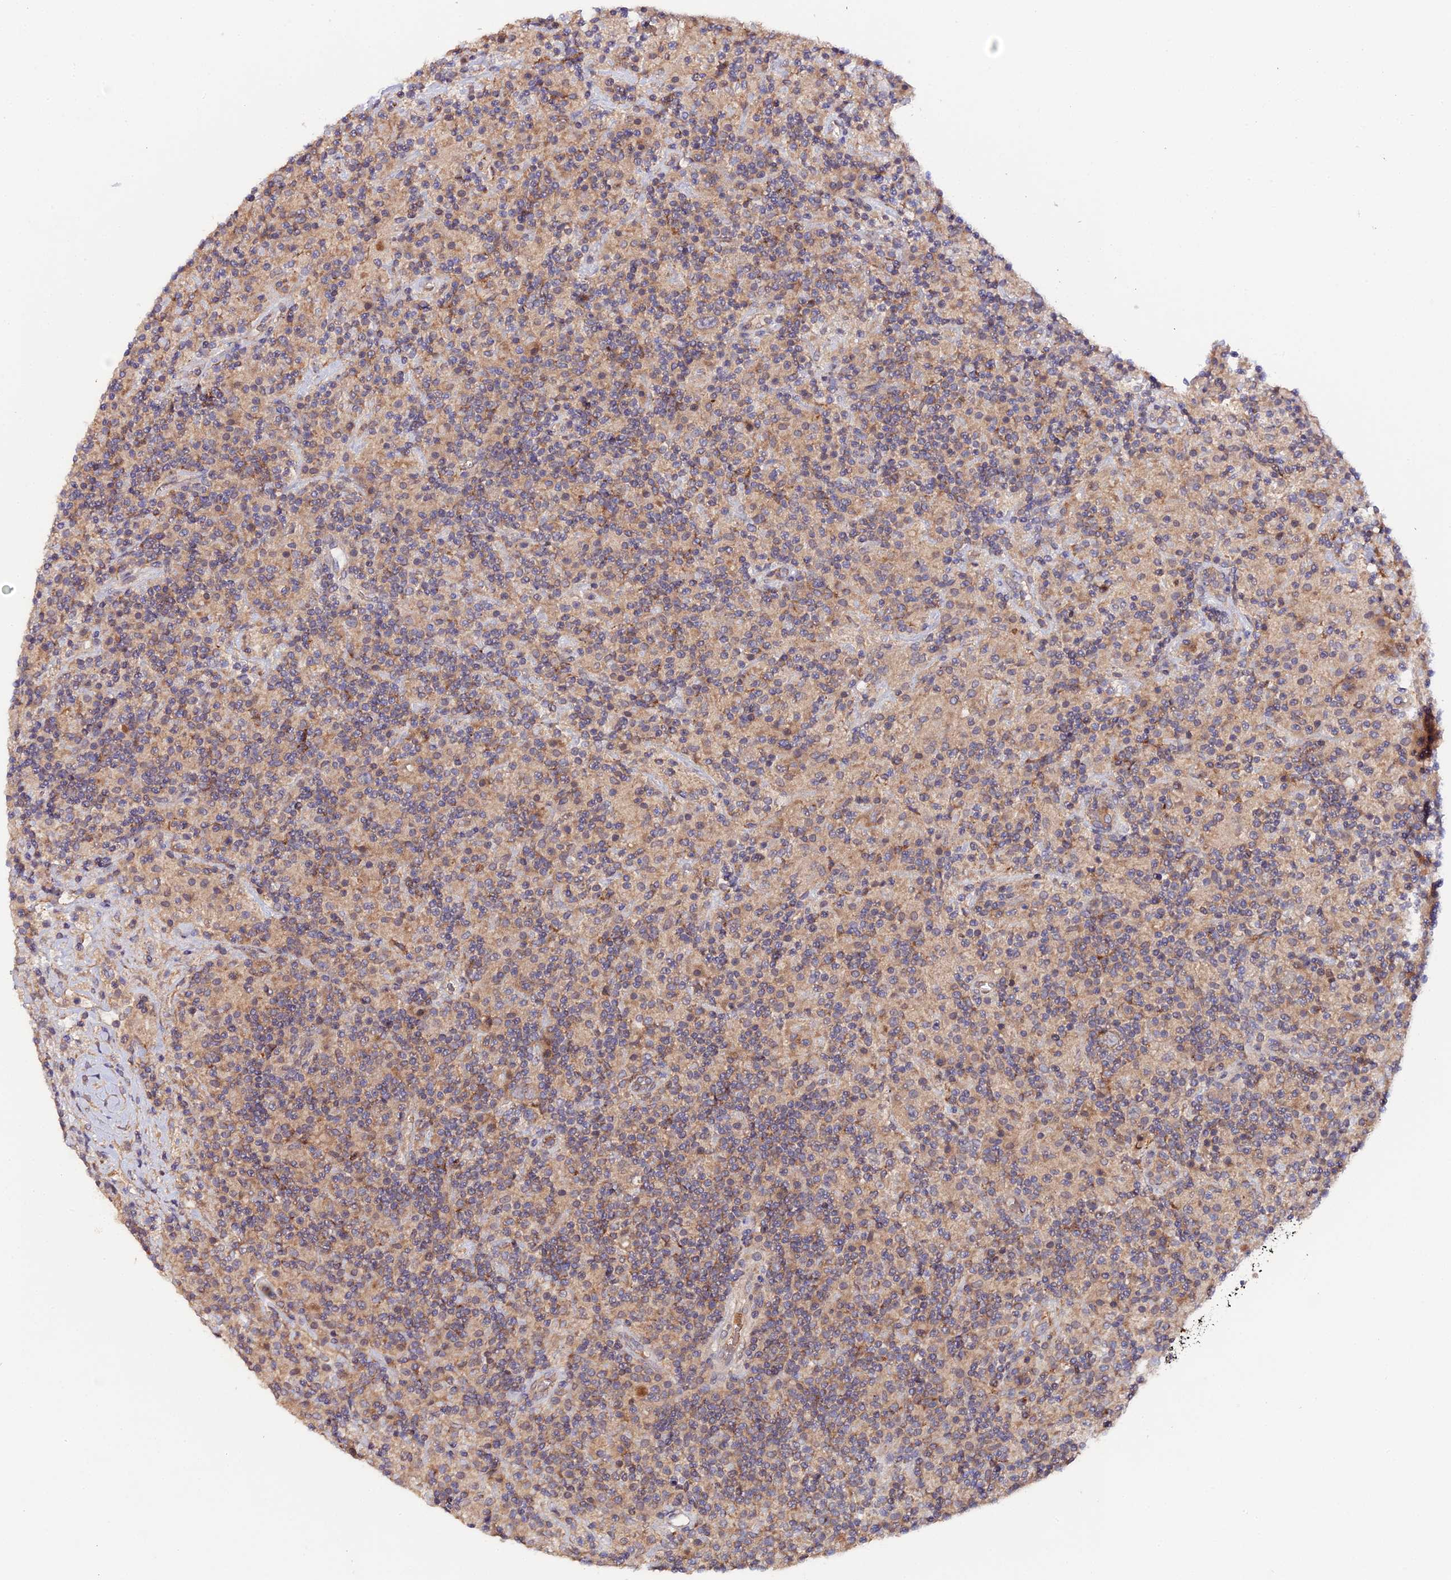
{"staining": {"intensity": "moderate", "quantity": ">75%", "location": "cytoplasmic/membranous"}, "tissue": "lymphoma", "cell_type": "Tumor cells", "image_type": "cancer", "snomed": [{"axis": "morphology", "description": "Hodgkin's disease, NOS"}, {"axis": "topography", "description": "Lymph node"}], "caption": "Approximately >75% of tumor cells in lymphoma display moderate cytoplasmic/membranous protein staining as visualized by brown immunohistochemical staining.", "gene": "TRIM26", "patient": {"sex": "male", "age": 70}}